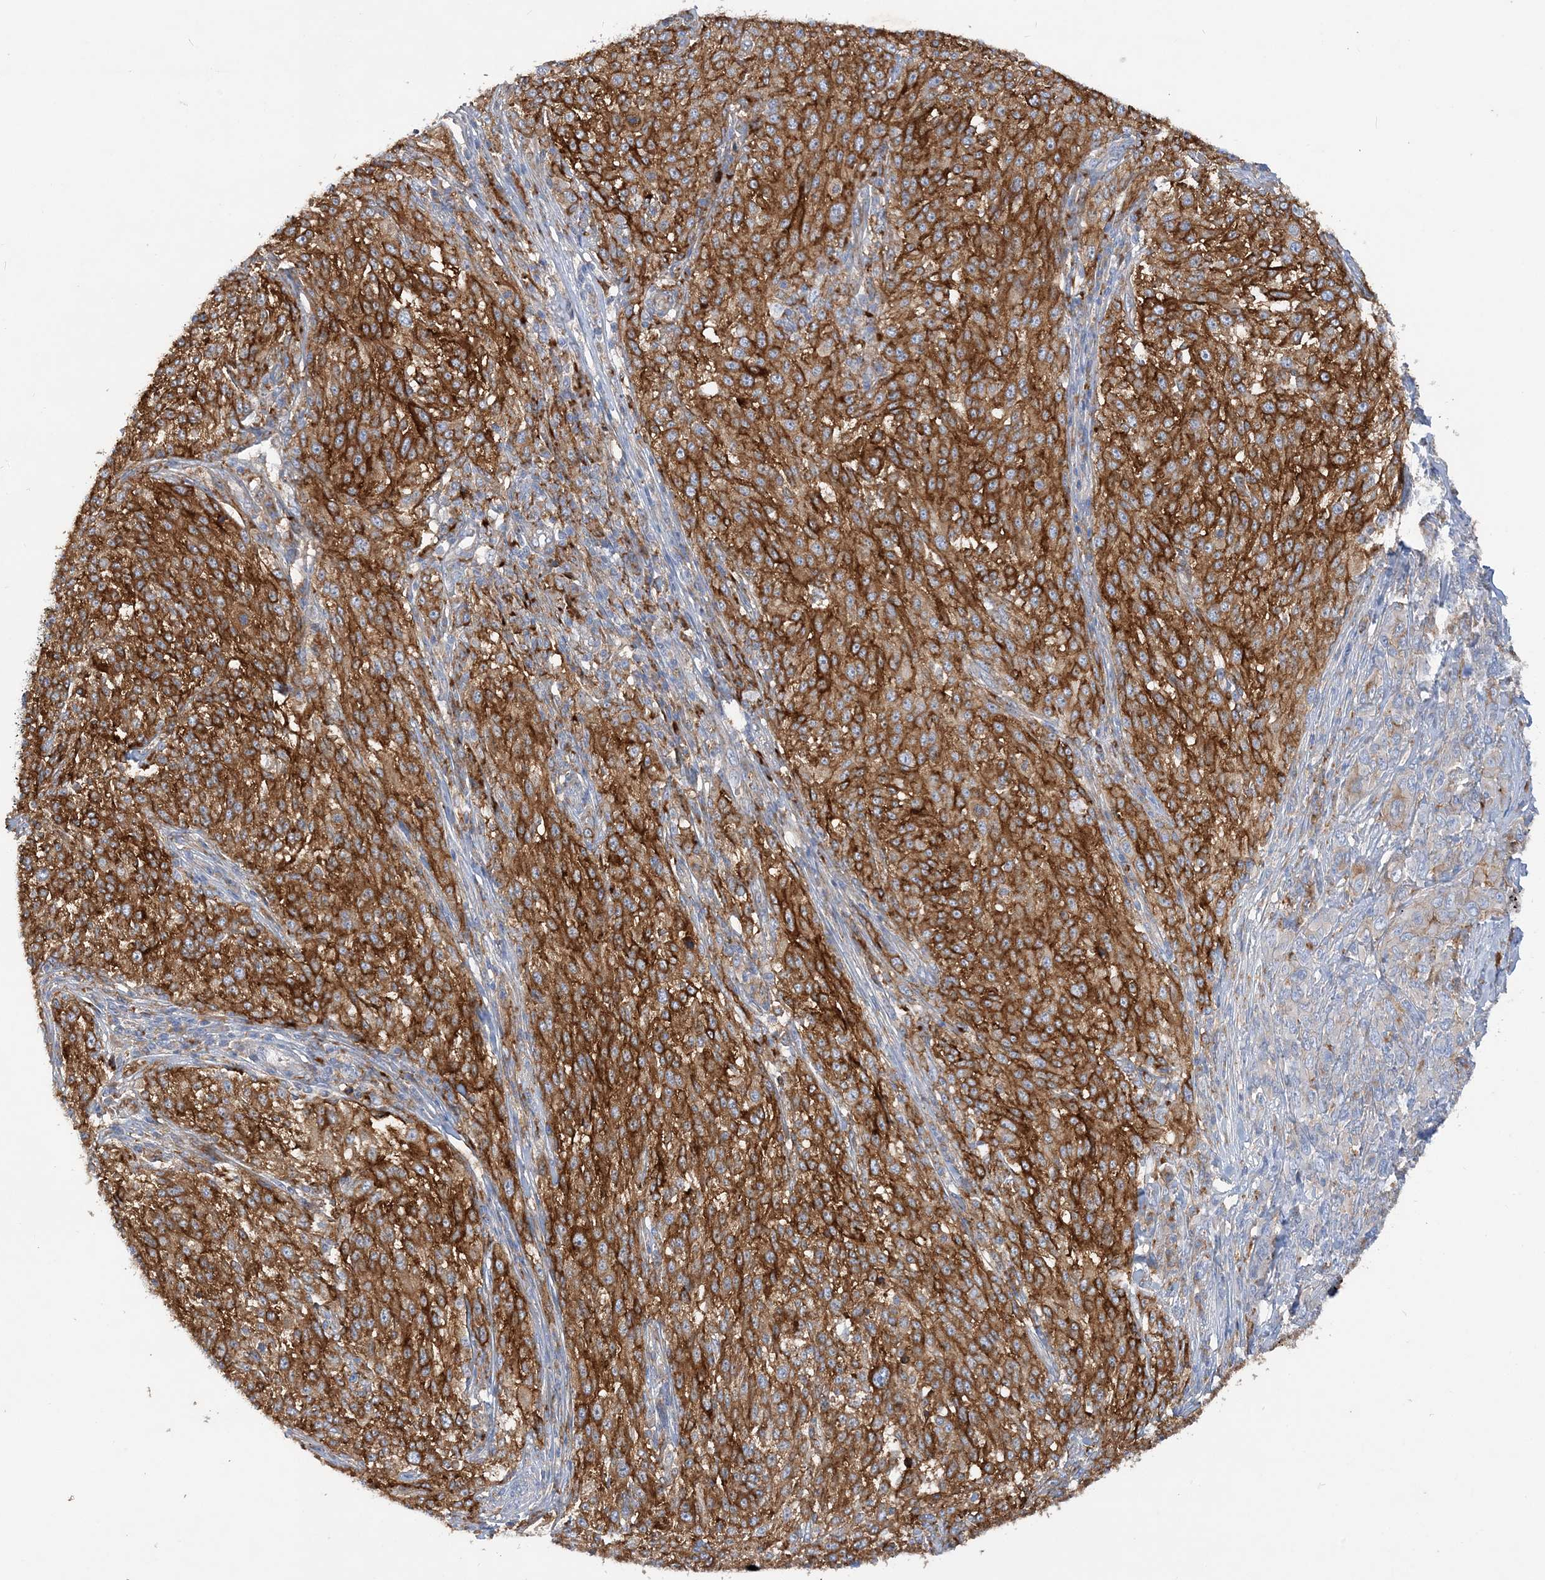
{"staining": {"intensity": "strong", "quantity": "25%-75%", "location": "cytoplasmic/membranous"}, "tissue": "melanoma", "cell_type": "Tumor cells", "image_type": "cancer", "snomed": [{"axis": "morphology", "description": "Malignant melanoma, NOS"}, {"axis": "topography", "description": "Skin of trunk"}], "caption": "Tumor cells display high levels of strong cytoplasmic/membranous positivity in approximately 25%-75% of cells in malignant melanoma.", "gene": "GRINA", "patient": {"sex": "male", "age": 71}}